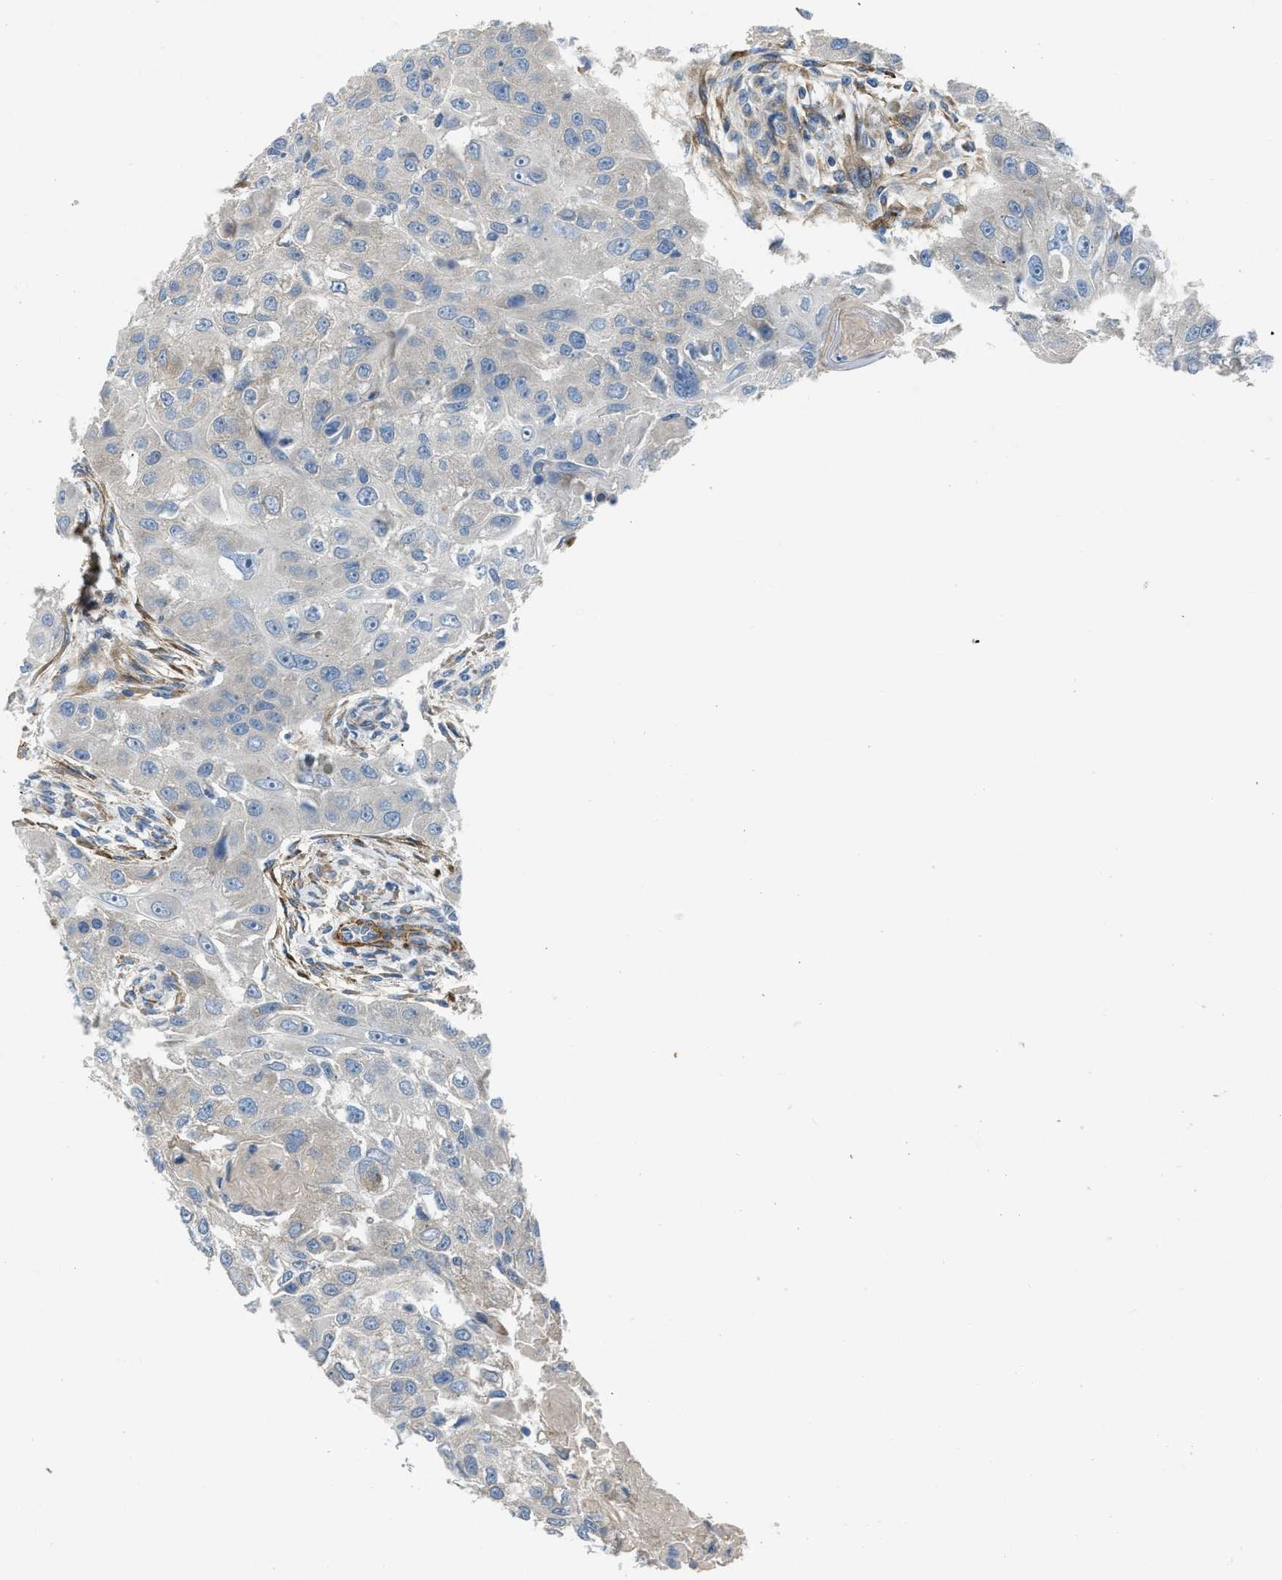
{"staining": {"intensity": "weak", "quantity": "<25%", "location": "cytoplasmic/membranous"}, "tissue": "head and neck cancer", "cell_type": "Tumor cells", "image_type": "cancer", "snomed": [{"axis": "morphology", "description": "Normal tissue, NOS"}, {"axis": "morphology", "description": "Squamous cell carcinoma, NOS"}, {"axis": "topography", "description": "Skeletal muscle"}, {"axis": "topography", "description": "Head-Neck"}], "caption": "DAB (3,3'-diaminobenzidine) immunohistochemical staining of human head and neck squamous cell carcinoma reveals no significant expression in tumor cells.", "gene": "BMPR1A", "patient": {"sex": "male", "age": 51}}